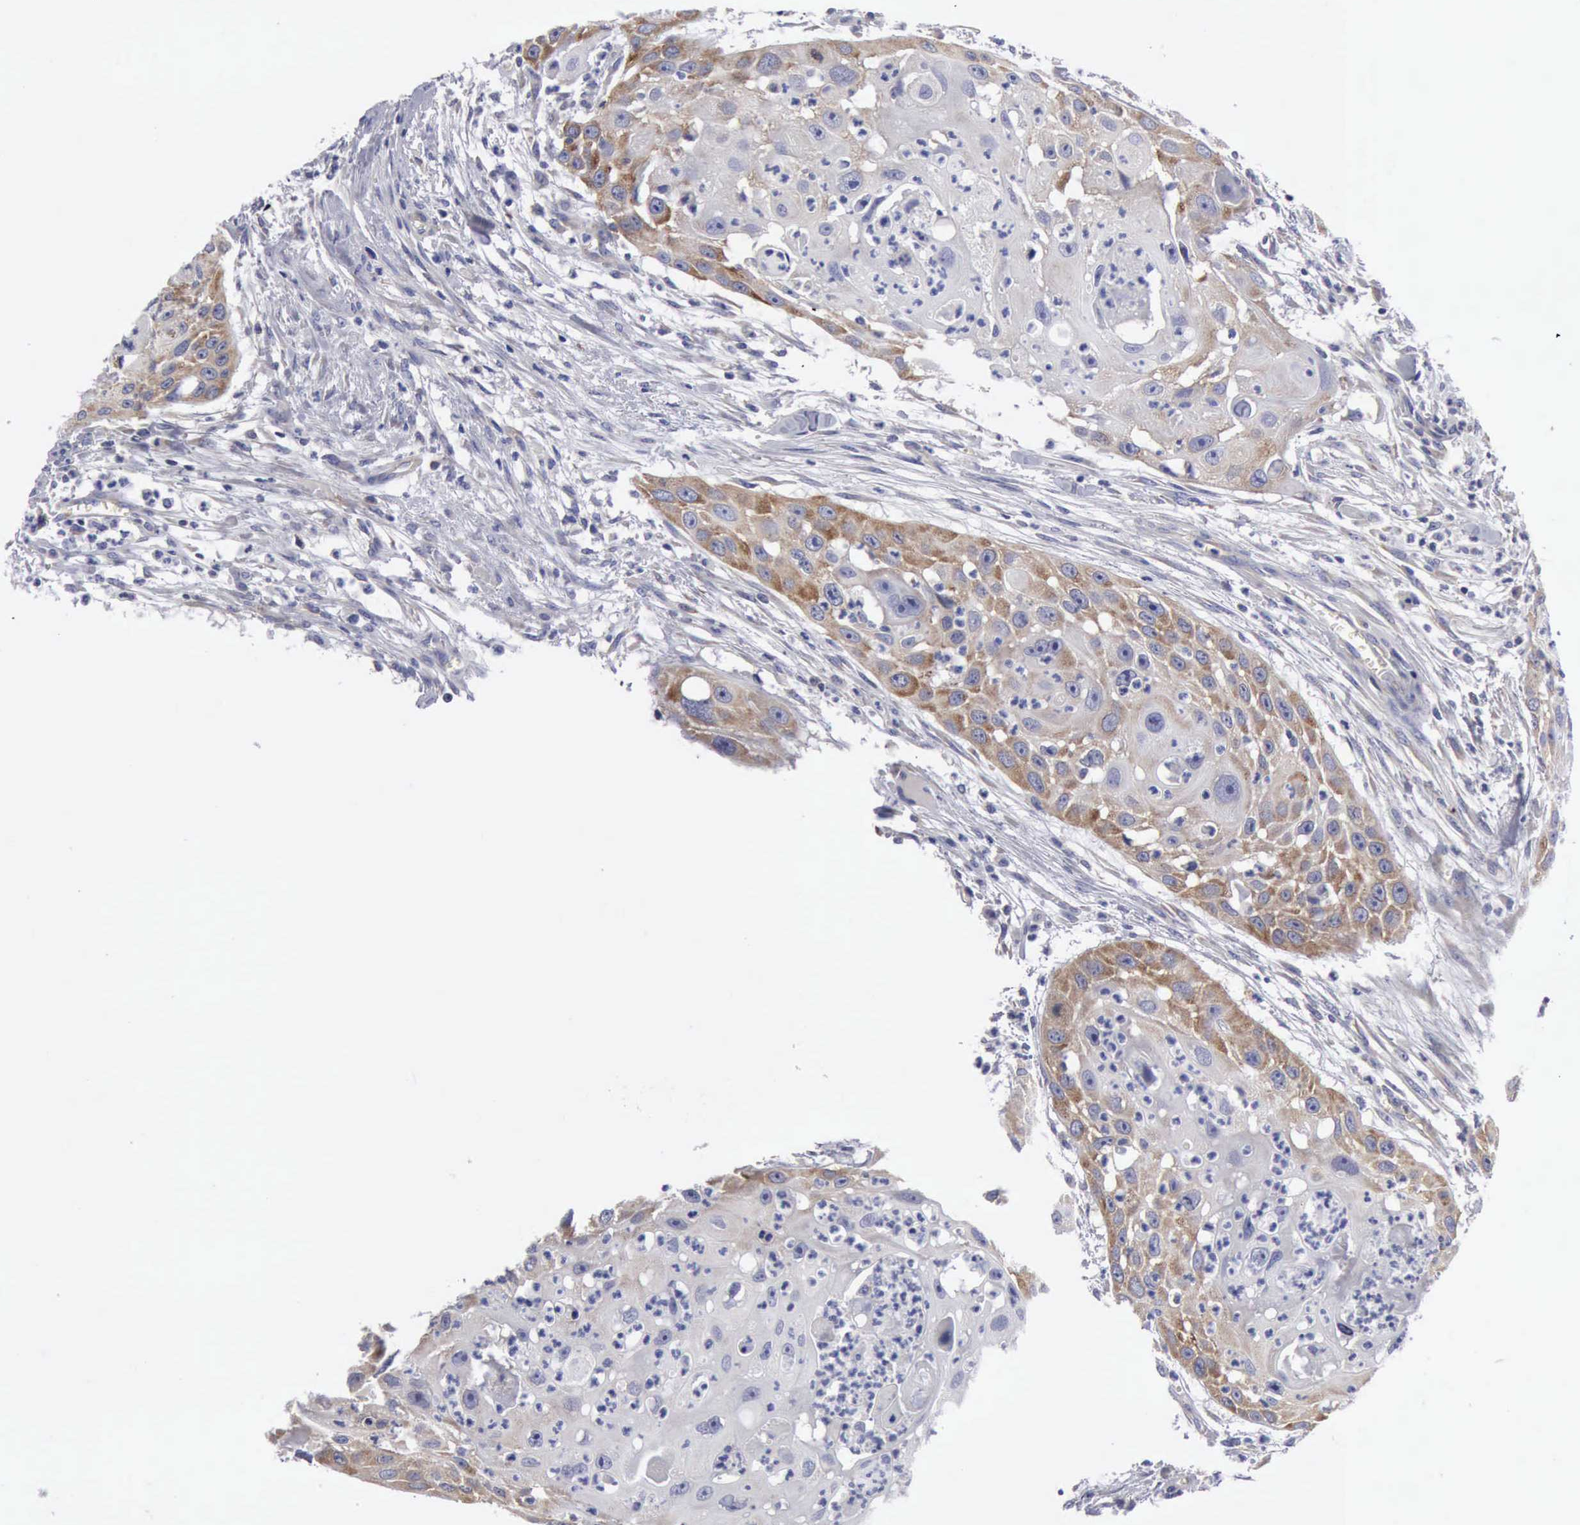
{"staining": {"intensity": "moderate", "quantity": "<25%", "location": "cytoplasmic/membranous"}, "tissue": "head and neck cancer", "cell_type": "Tumor cells", "image_type": "cancer", "snomed": [{"axis": "morphology", "description": "Squamous cell carcinoma, NOS"}, {"axis": "topography", "description": "Head-Neck"}], "caption": "Protein staining of head and neck squamous cell carcinoma tissue reveals moderate cytoplasmic/membranous staining in about <25% of tumor cells.", "gene": "TXLNG", "patient": {"sex": "male", "age": 64}}